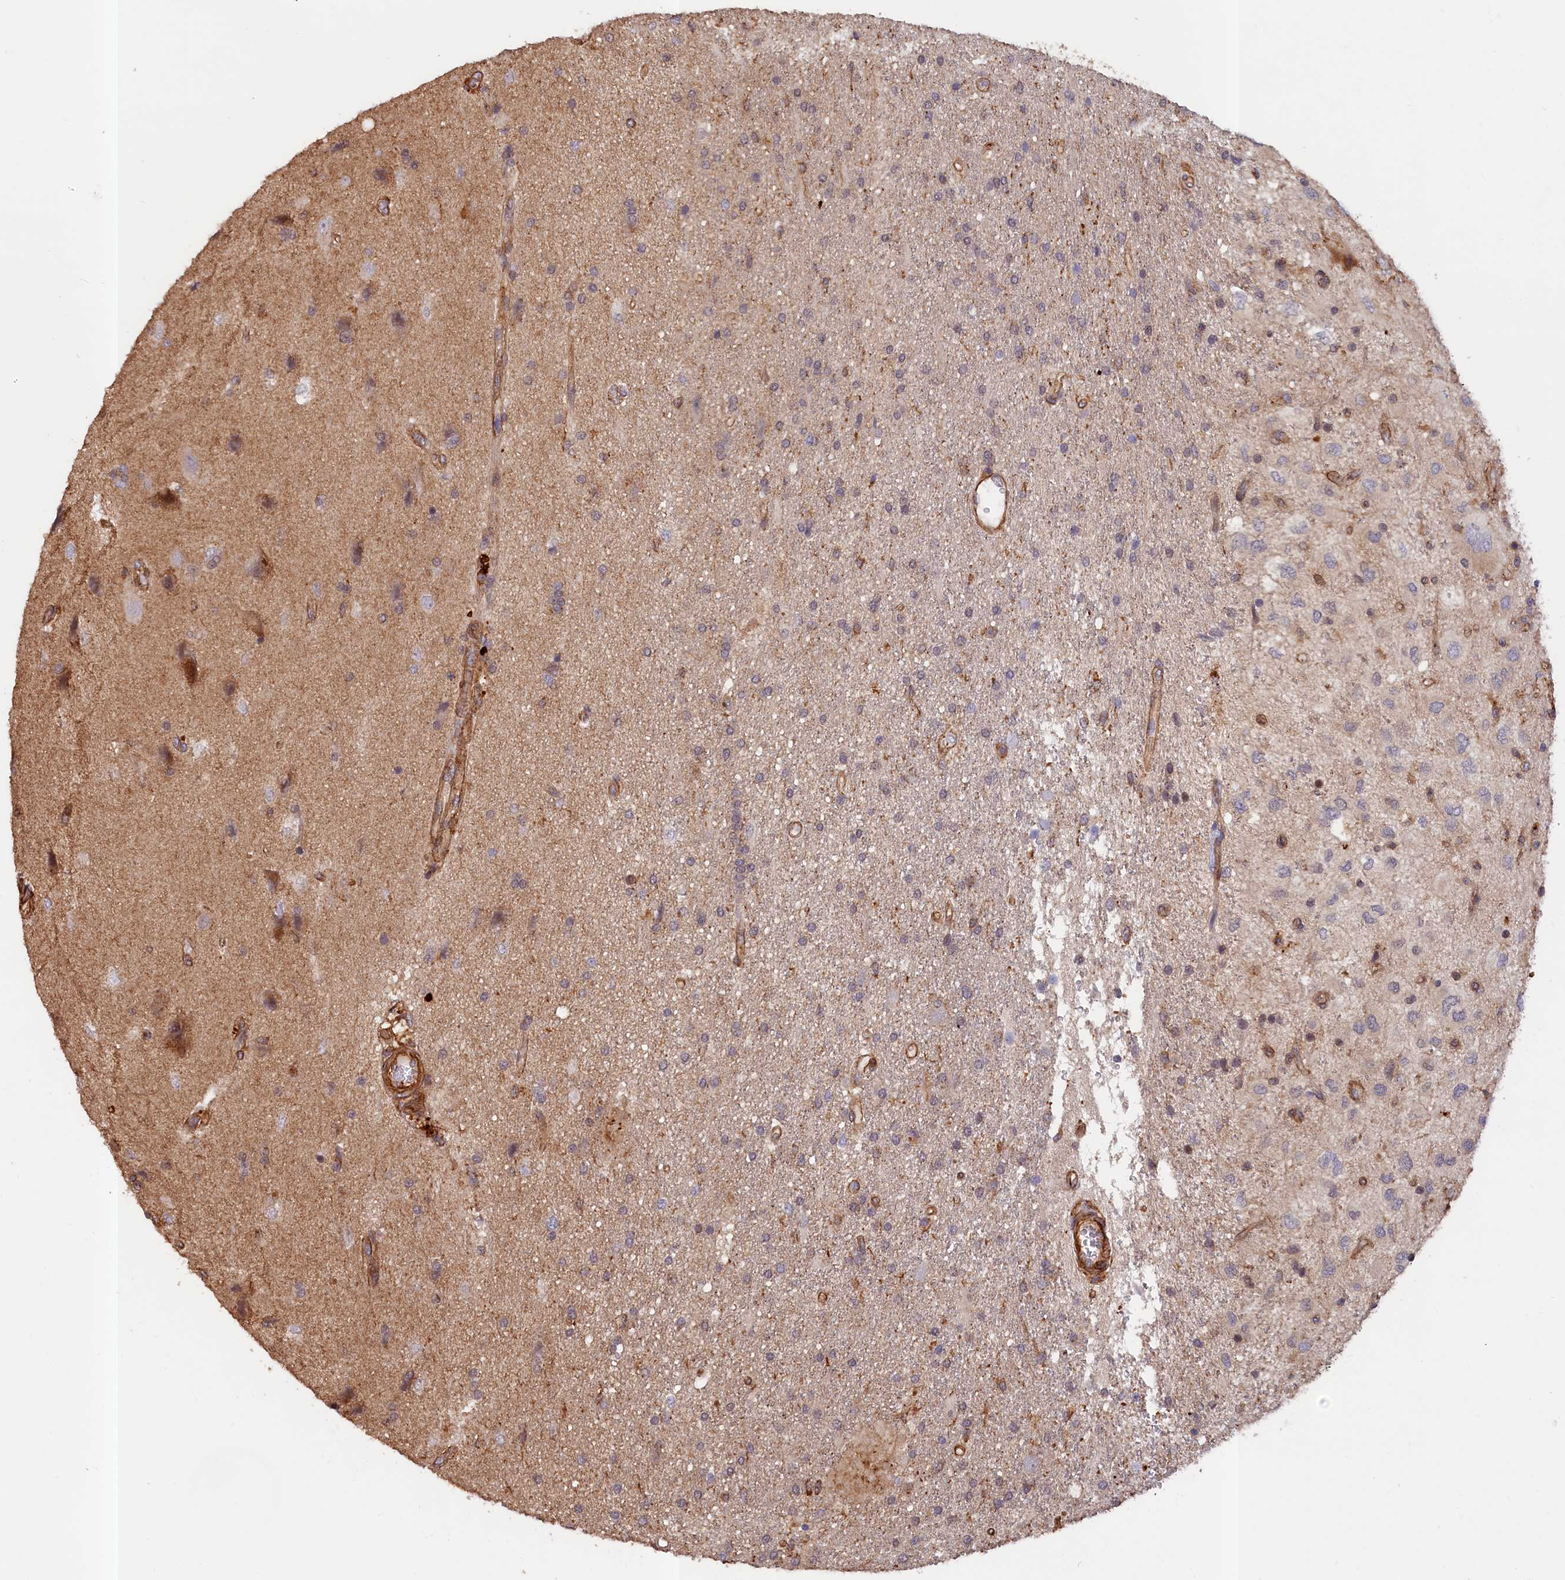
{"staining": {"intensity": "weak", "quantity": "<25%", "location": "cytoplasmic/membranous"}, "tissue": "glioma", "cell_type": "Tumor cells", "image_type": "cancer", "snomed": [{"axis": "morphology", "description": "Glioma, malignant, Low grade"}, {"axis": "topography", "description": "Brain"}], "caption": "Protein analysis of malignant glioma (low-grade) demonstrates no significant expression in tumor cells.", "gene": "ANKRD27", "patient": {"sex": "male", "age": 66}}